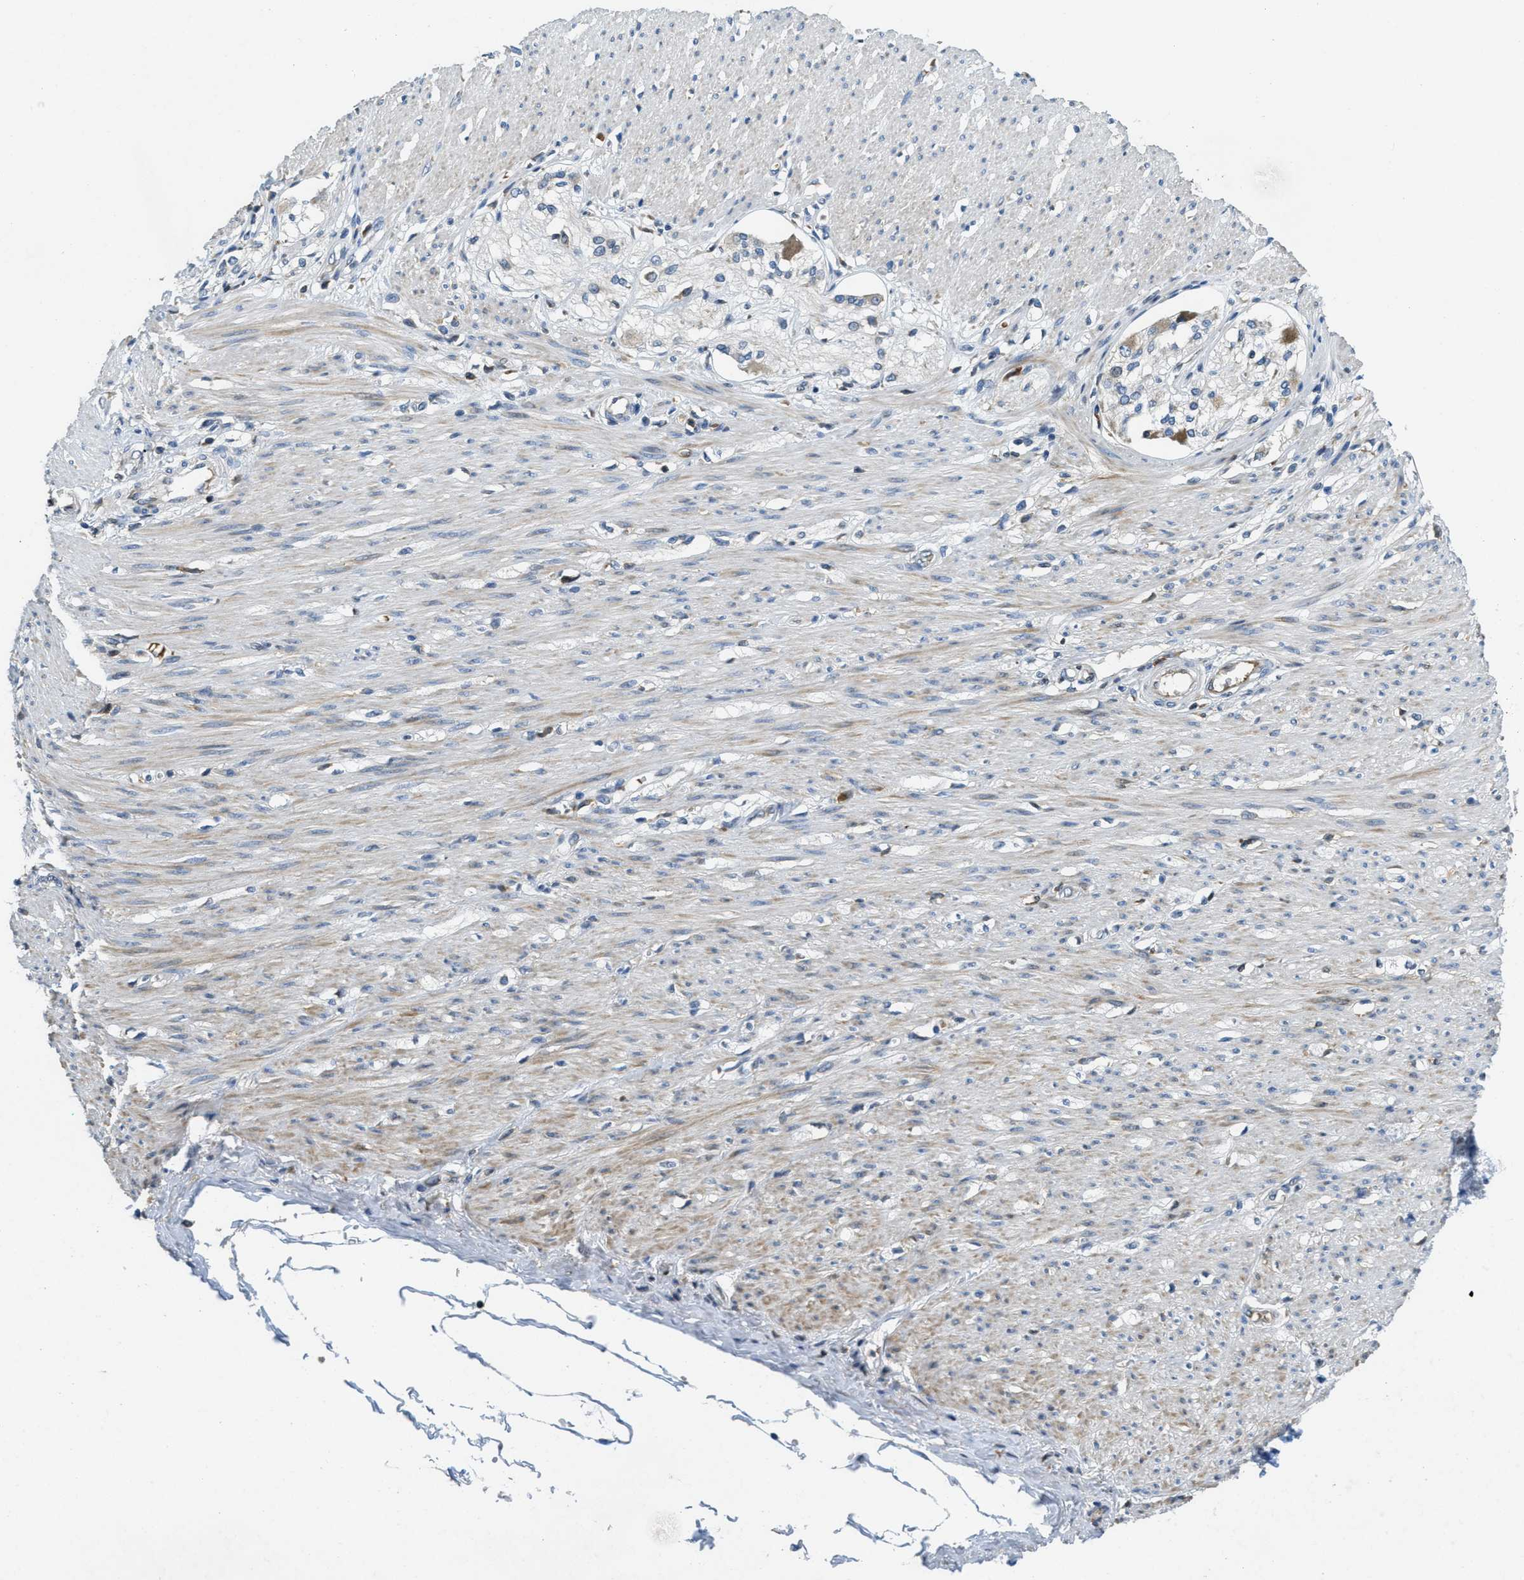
{"staining": {"intensity": "negative", "quantity": "none", "location": "none"}, "tissue": "adipose tissue", "cell_type": "Adipocytes", "image_type": "normal", "snomed": [{"axis": "morphology", "description": "Normal tissue, NOS"}, {"axis": "morphology", "description": "Adenocarcinoma, NOS"}, {"axis": "topography", "description": "Colon"}, {"axis": "topography", "description": "Peripheral nerve tissue"}], "caption": "An immunohistochemistry (IHC) photomicrograph of unremarkable adipose tissue is shown. There is no staining in adipocytes of adipose tissue. Brightfield microscopy of immunohistochemistry (IHC) stained with DAB (brown) and hematoxylin (blue), captured at high magnification.", "gene": "MPDU1", "patient": {"sex": "male", "age": 14}}